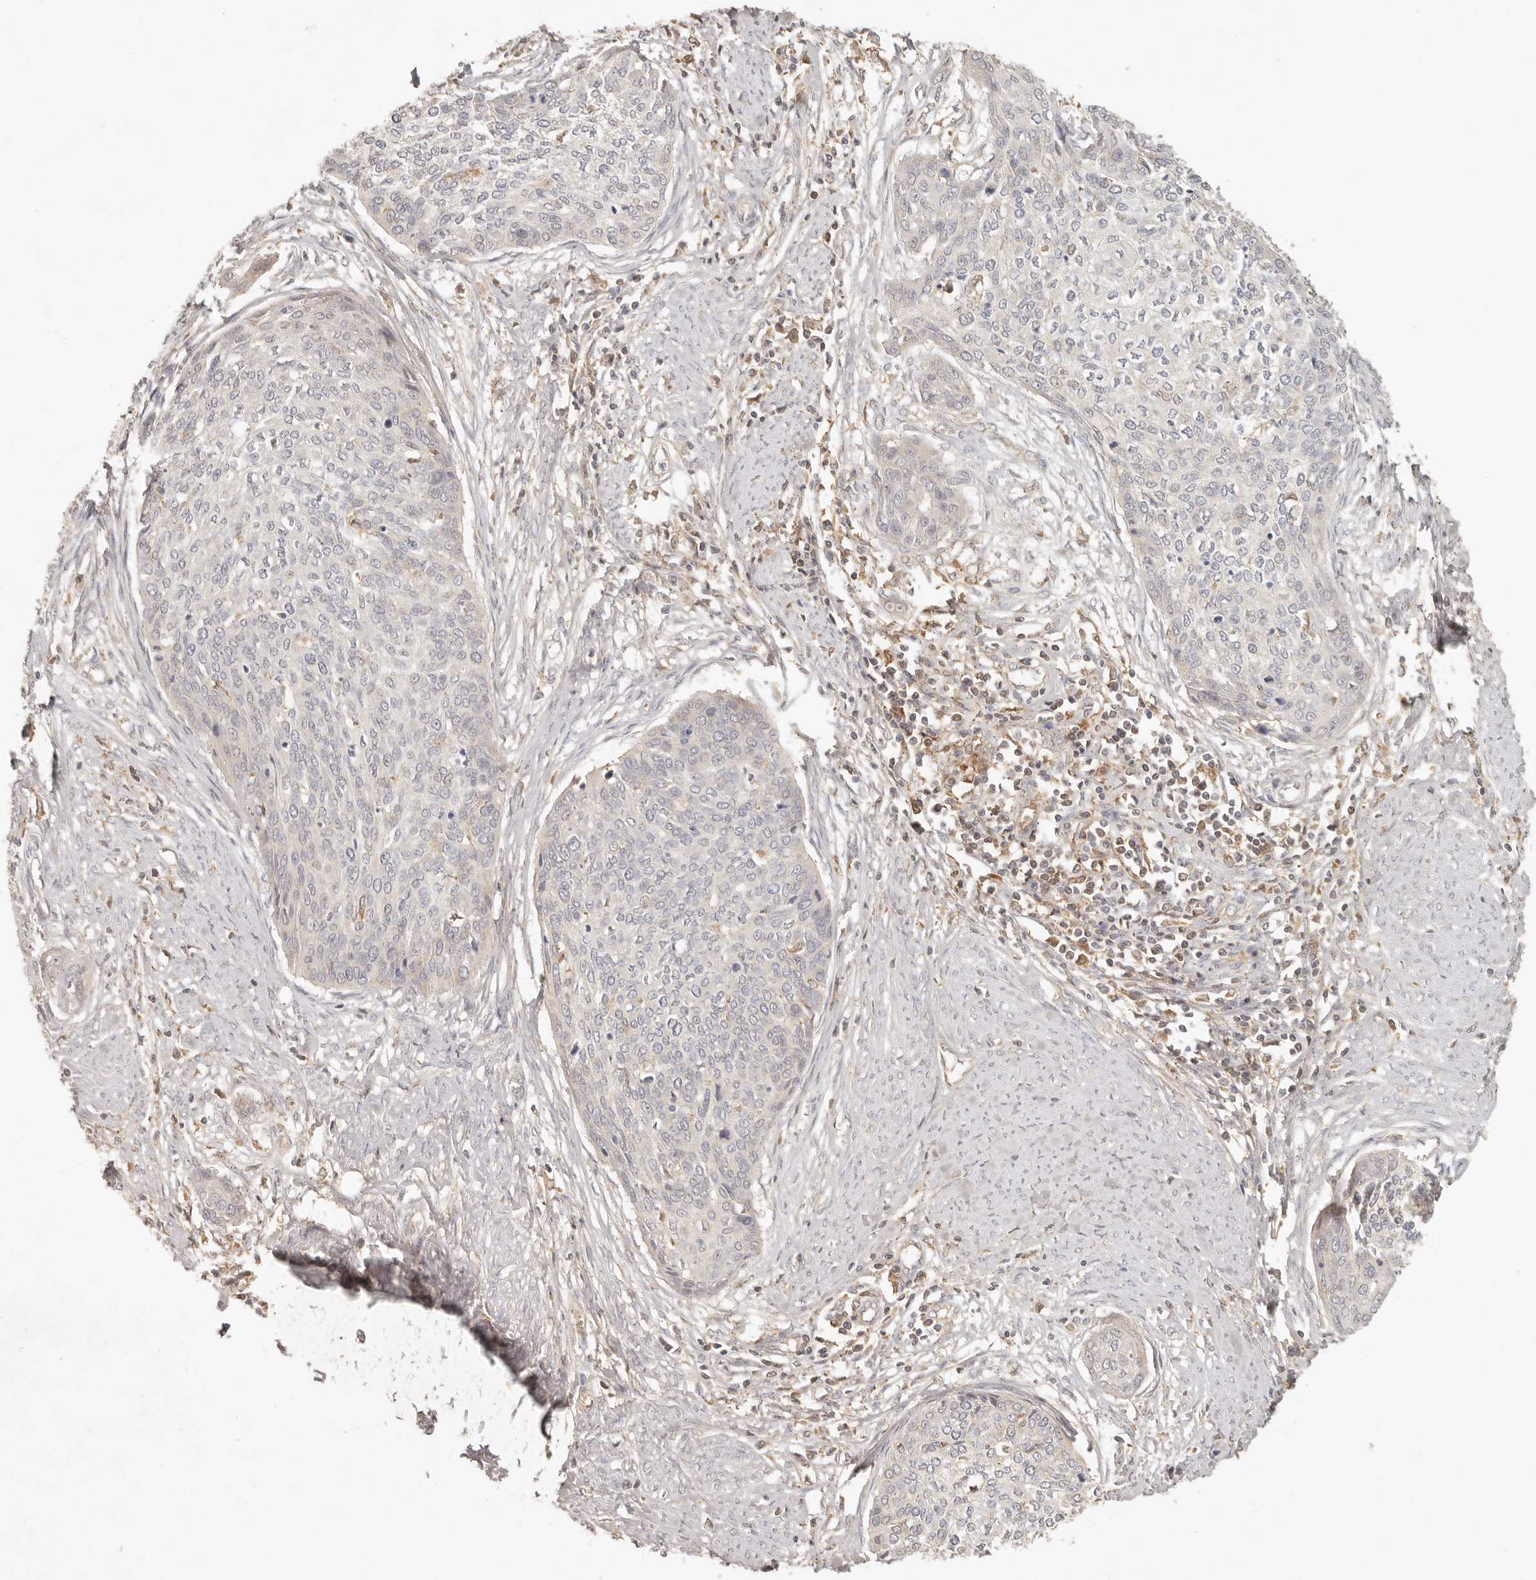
{"staining": {"intensity": "negative", "quantity": "none", "location": "none"}, "tissue": "cervical cancer", "cell_type": "Tumor cells", "image_type": "cancer", "snomed": [{"axis": "morphology", "description": "Squamous cell carcinoma, NOS"}, {"axis": "topography", "description": "Cervix"}], "caption": "A high-resolution histopathology image shows immunohistochemistry staining of cervical cancer (squamous cell carcinoma), which exhibits no significant staining in tumor cells.", "gene": "NECAP2", "patient": {"sex": "female", "age": 37}}